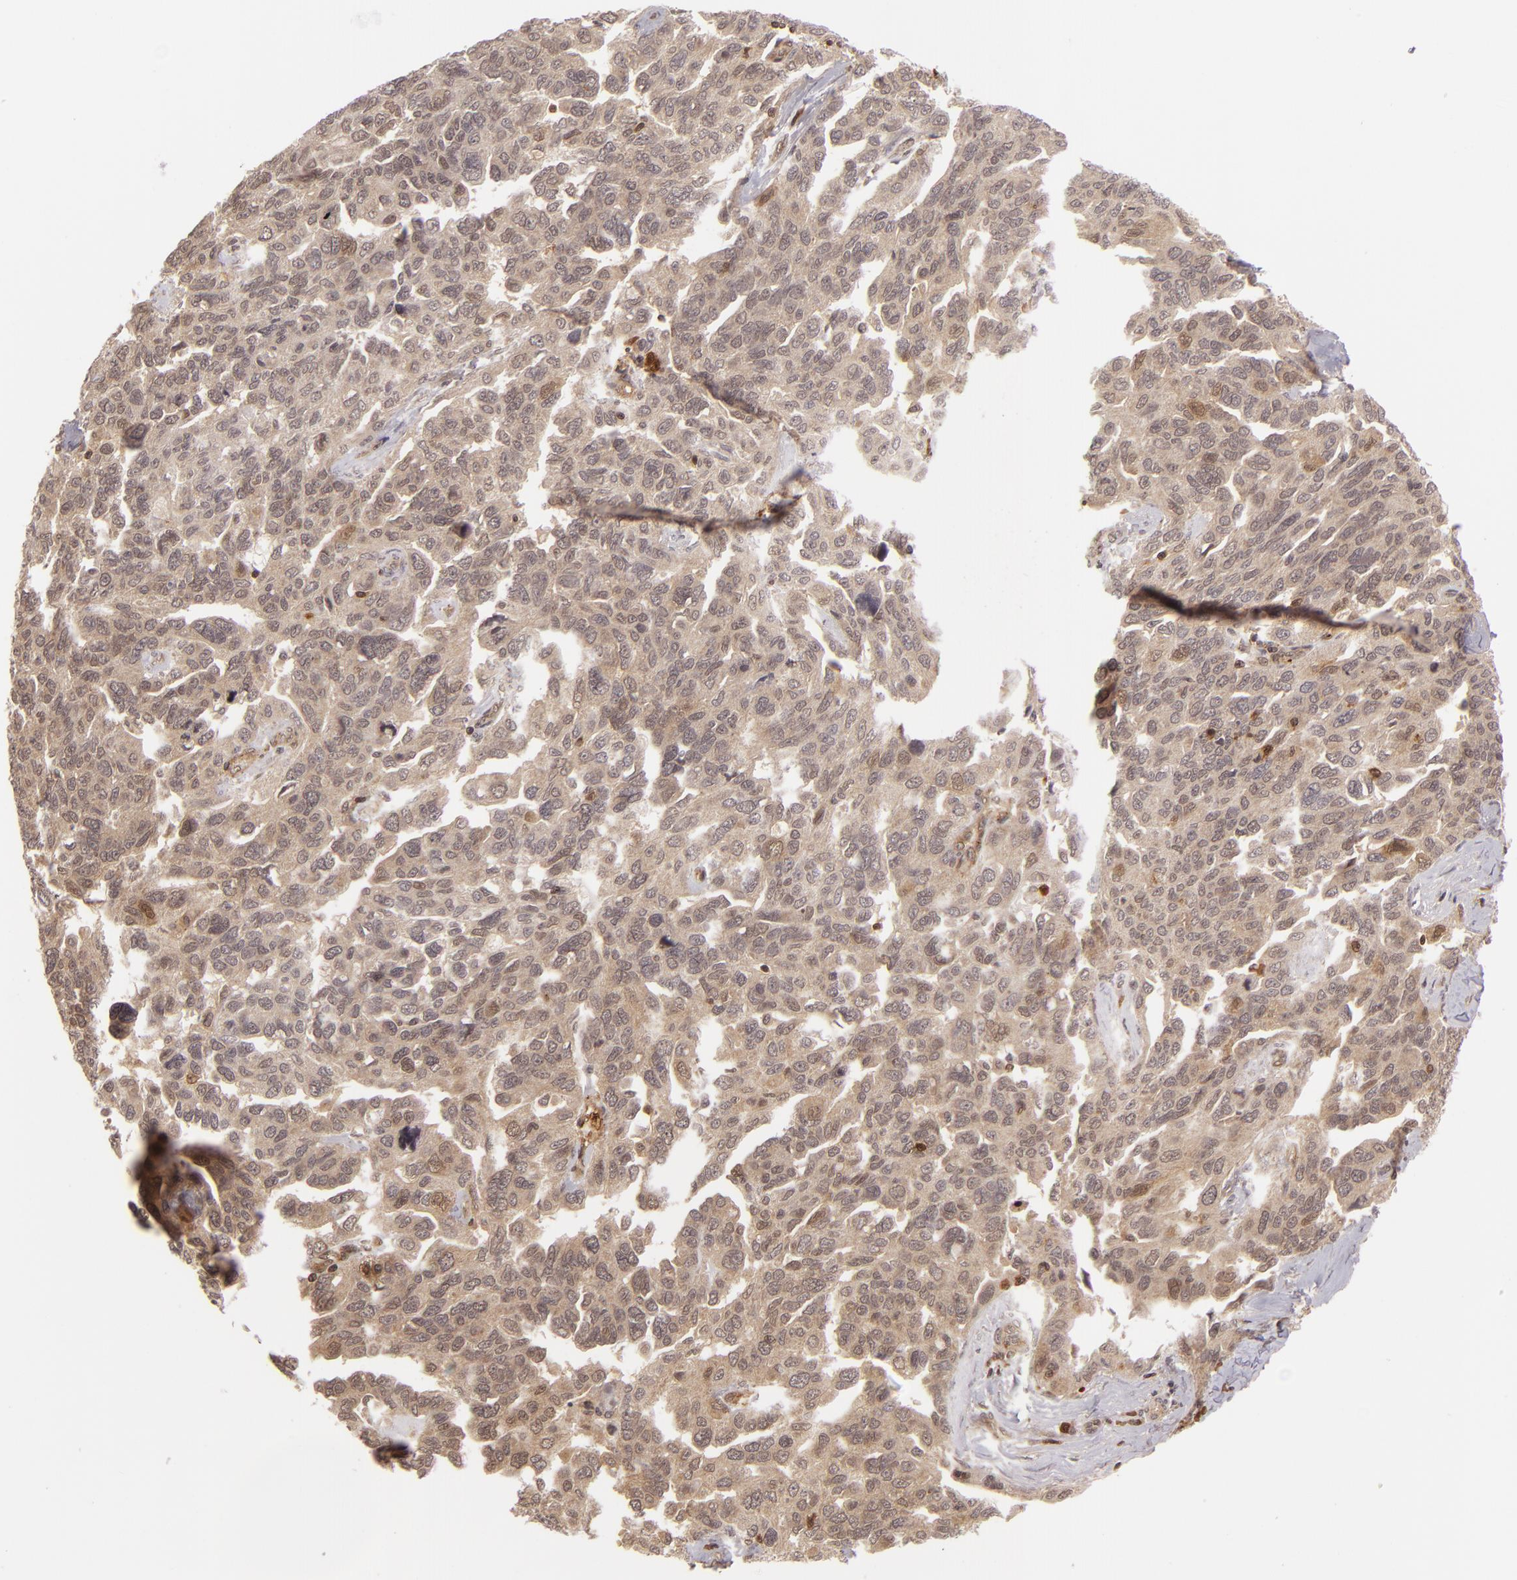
{"staining": {"intensity": "moderate", "quantity": ">75%", "location": "cytoplasmic/membranous,nuclear"}, "tissue": "ovarian cancer", "cell_type": "Tumor cells", "image_type": "cancer", "snomed": [{"axis": "morphology", "description": "Cystadenocarcinoma, serous, NOS"}, {"axis": "topography", "description": "Ovary"}], "caption": "Tumor cells show medium levels of moderate cytoplasmic/membranous and nuclear expression in approximately >75% of cells in serous cystadenocarcinoma (ovarian).", "gene": "ZBTB33", "patient": {"sex": "female", "age": 64}}